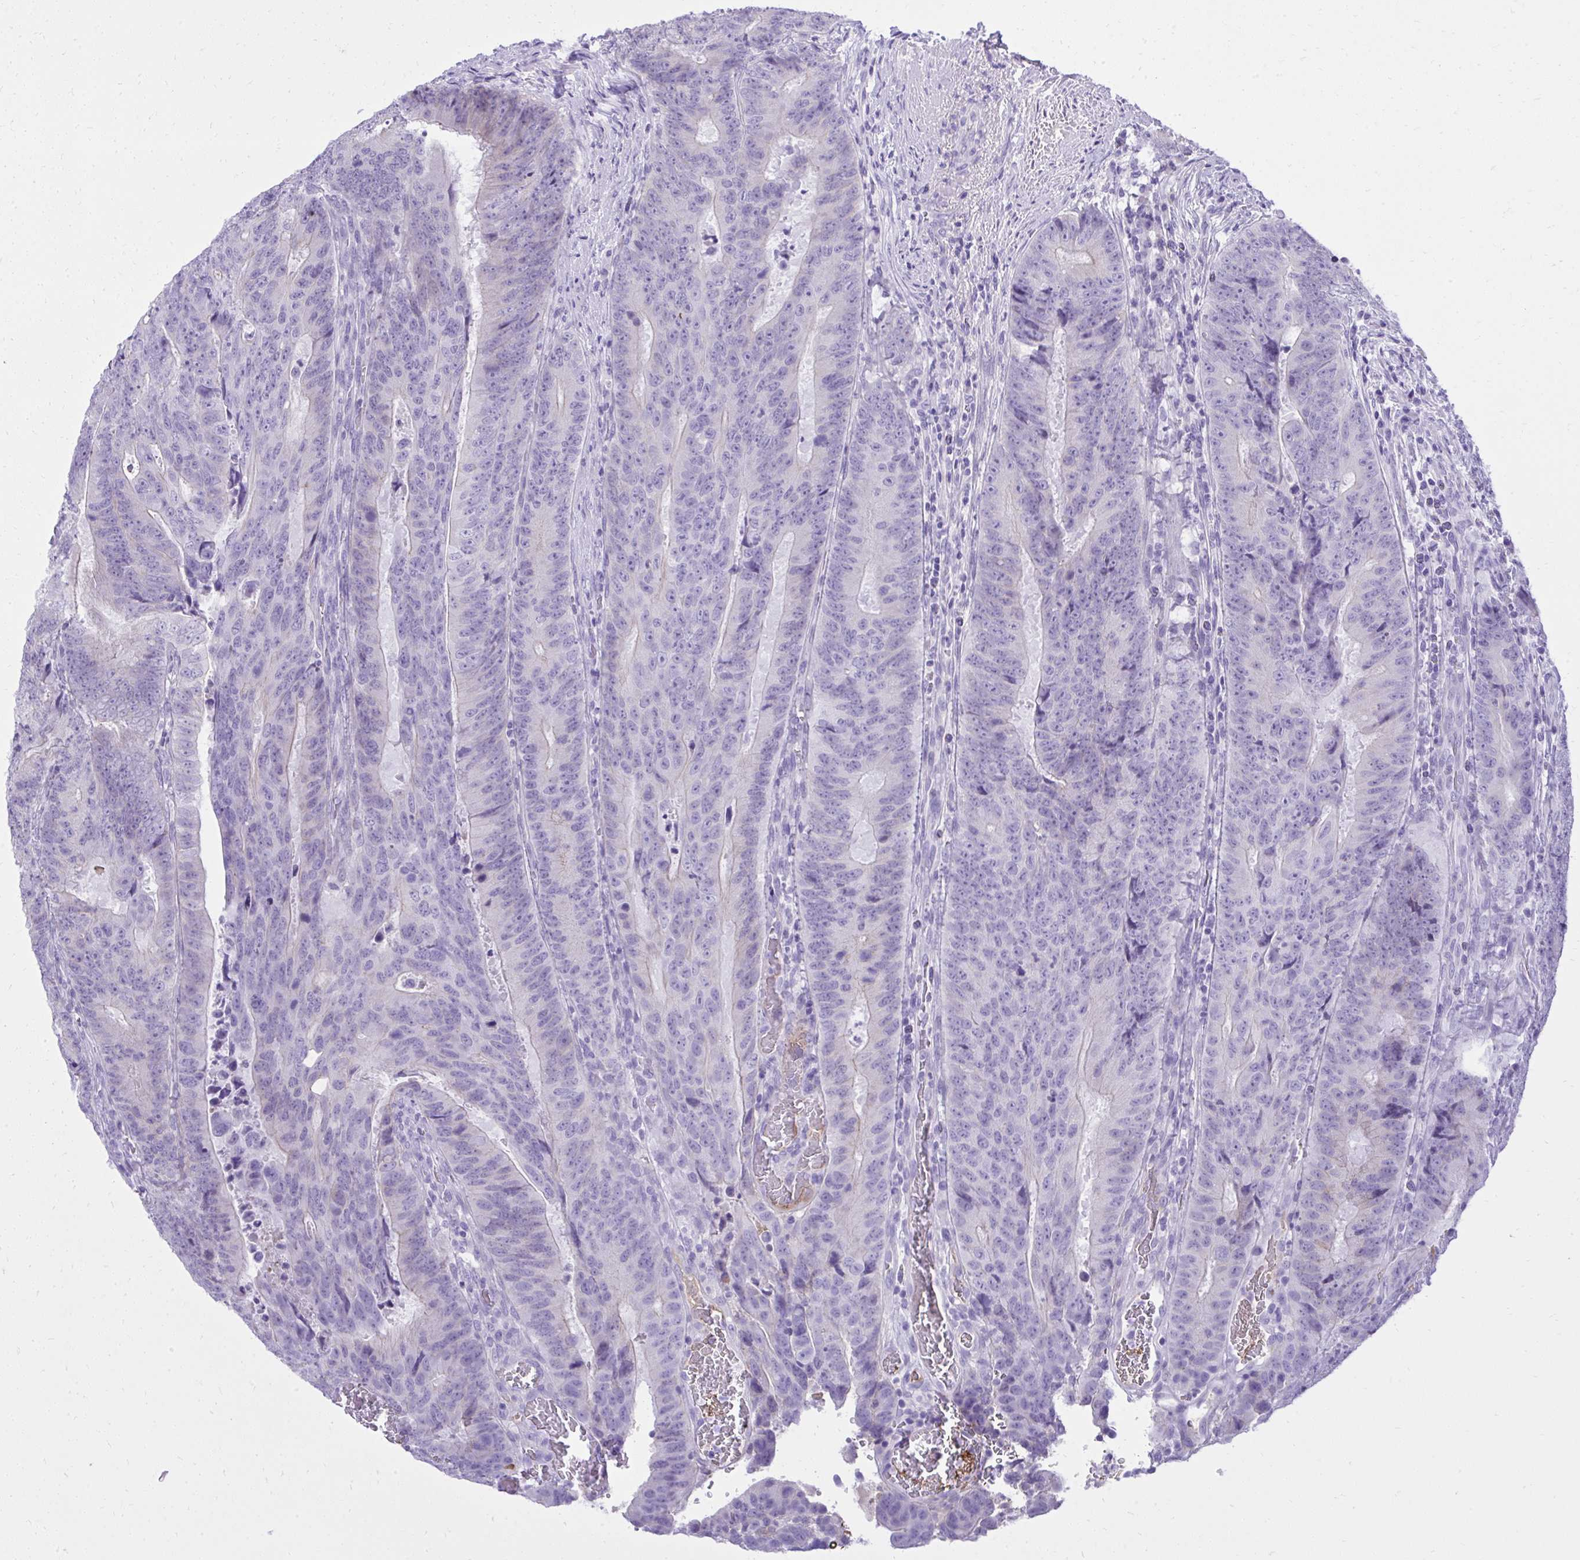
{"staining": {"intensity": "negative", "quantity": "none", "location": "none"}, "tissue": "colorectal cancer", "cell_type": "Tumor cells", "image_type": "cancer", "snomed": [{"axis": "morphology", "description": "Adenocarcinoma, NOS"}, {"axis": "topography", "description": "Colon"}], "caption": "IHC histopathology image of neoplastic tissue: adenocarcinoma (colorectal) stained with DAB (3,3'-diaminobenzidine) demonstrates no significant protein positivity in tumor cells.", "gene": "ST6GALNAC3", "patient": {"sex": "female", "age": 48}}